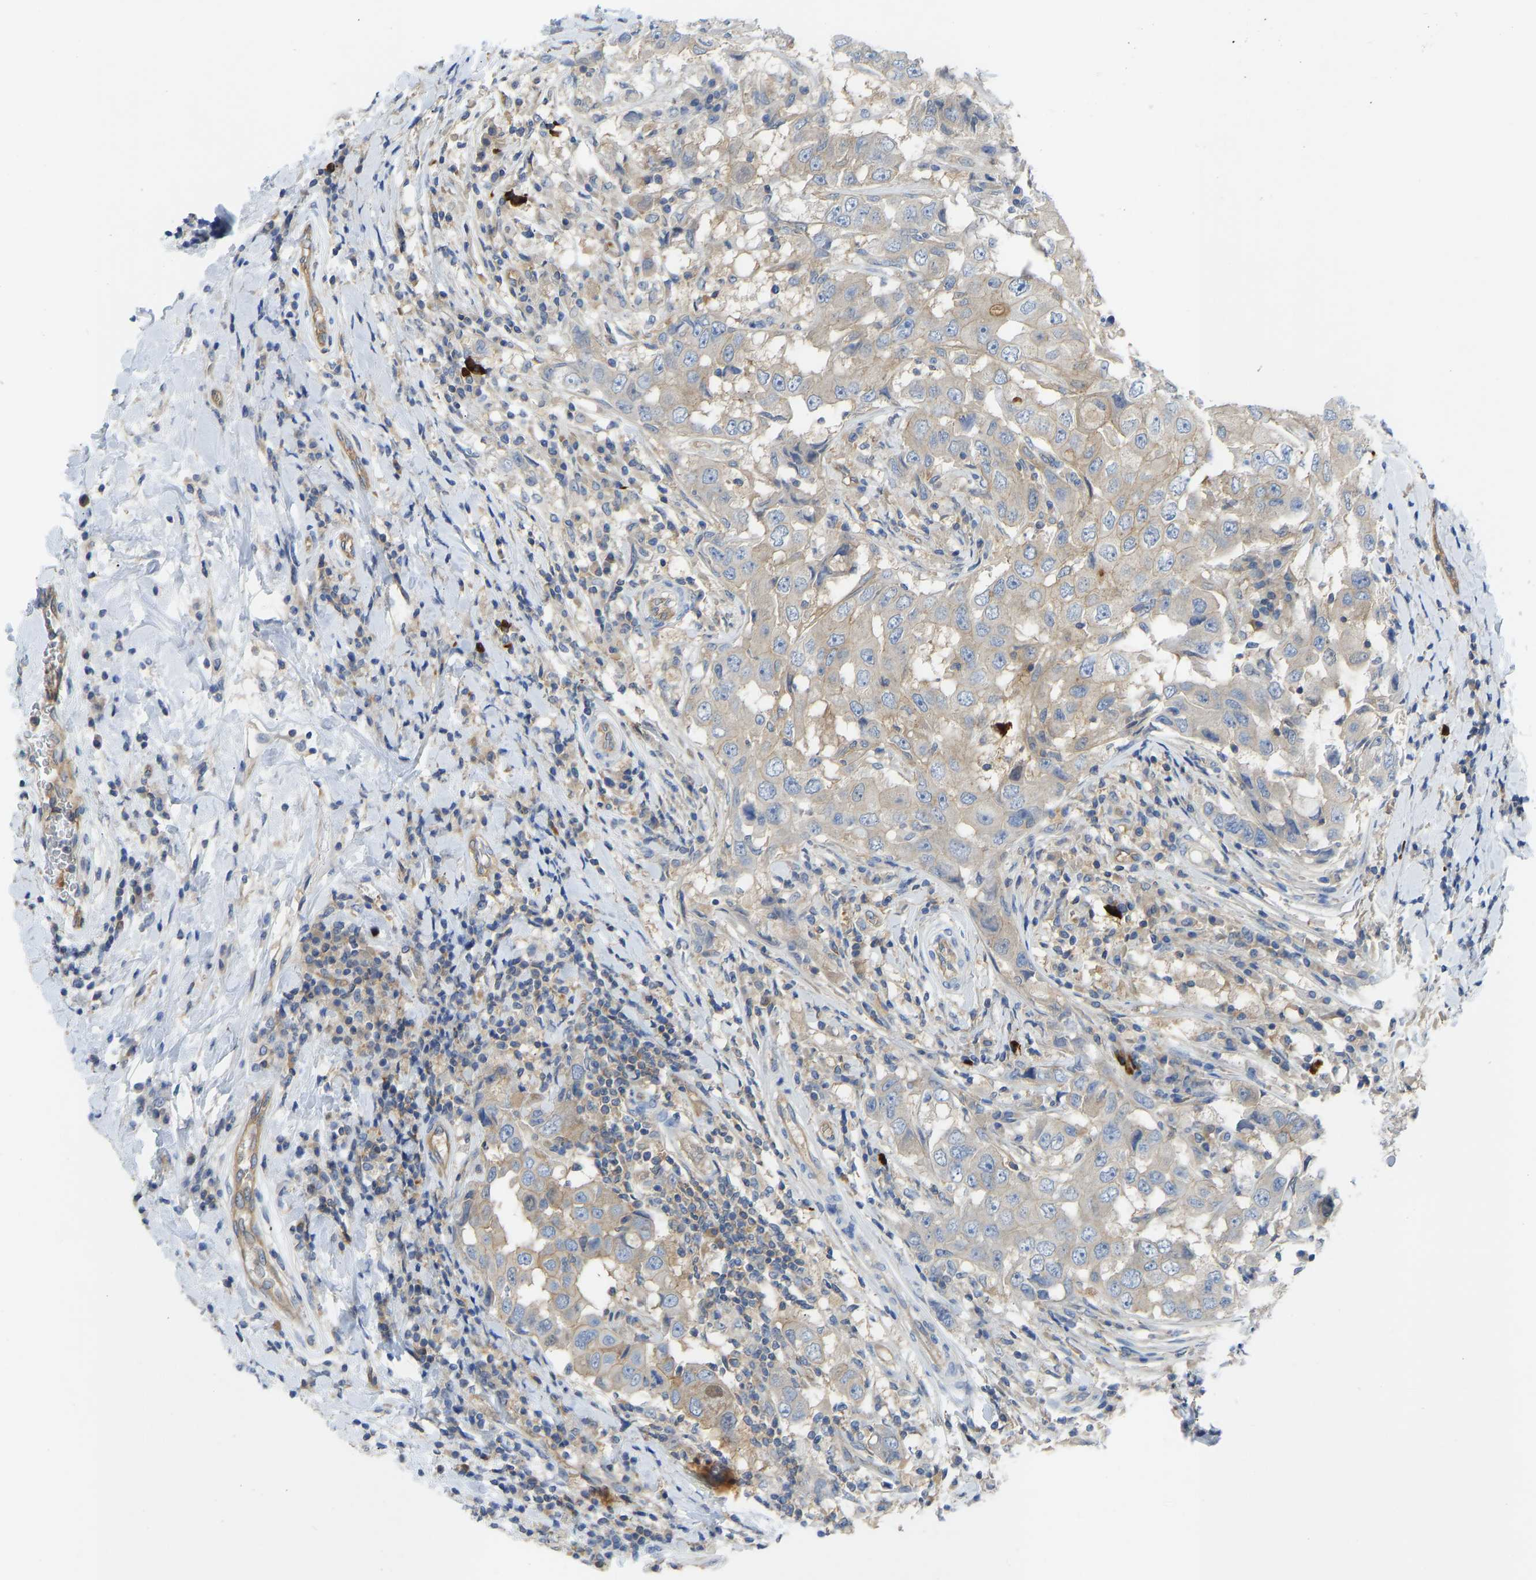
{"staining": {"intensity": "weak", "quantity": "<25%", "location": "cytoplasmic/membranous"}, "tissue": "breast cancer", "cell_type": "Tumor cells", "image_type": "cancer", "snomed": [{"axis": "morphology", "description": "Duct carcinoma"}, {"axis": "topography", "description": "Breast"}], "caption": "DAB immunohistochemical staining of intraductal carcinoma (breast) displays no significant staining in tumor cells.", "gene": "PPP3CA", "patient": {"sex": "female", "age": 27}}